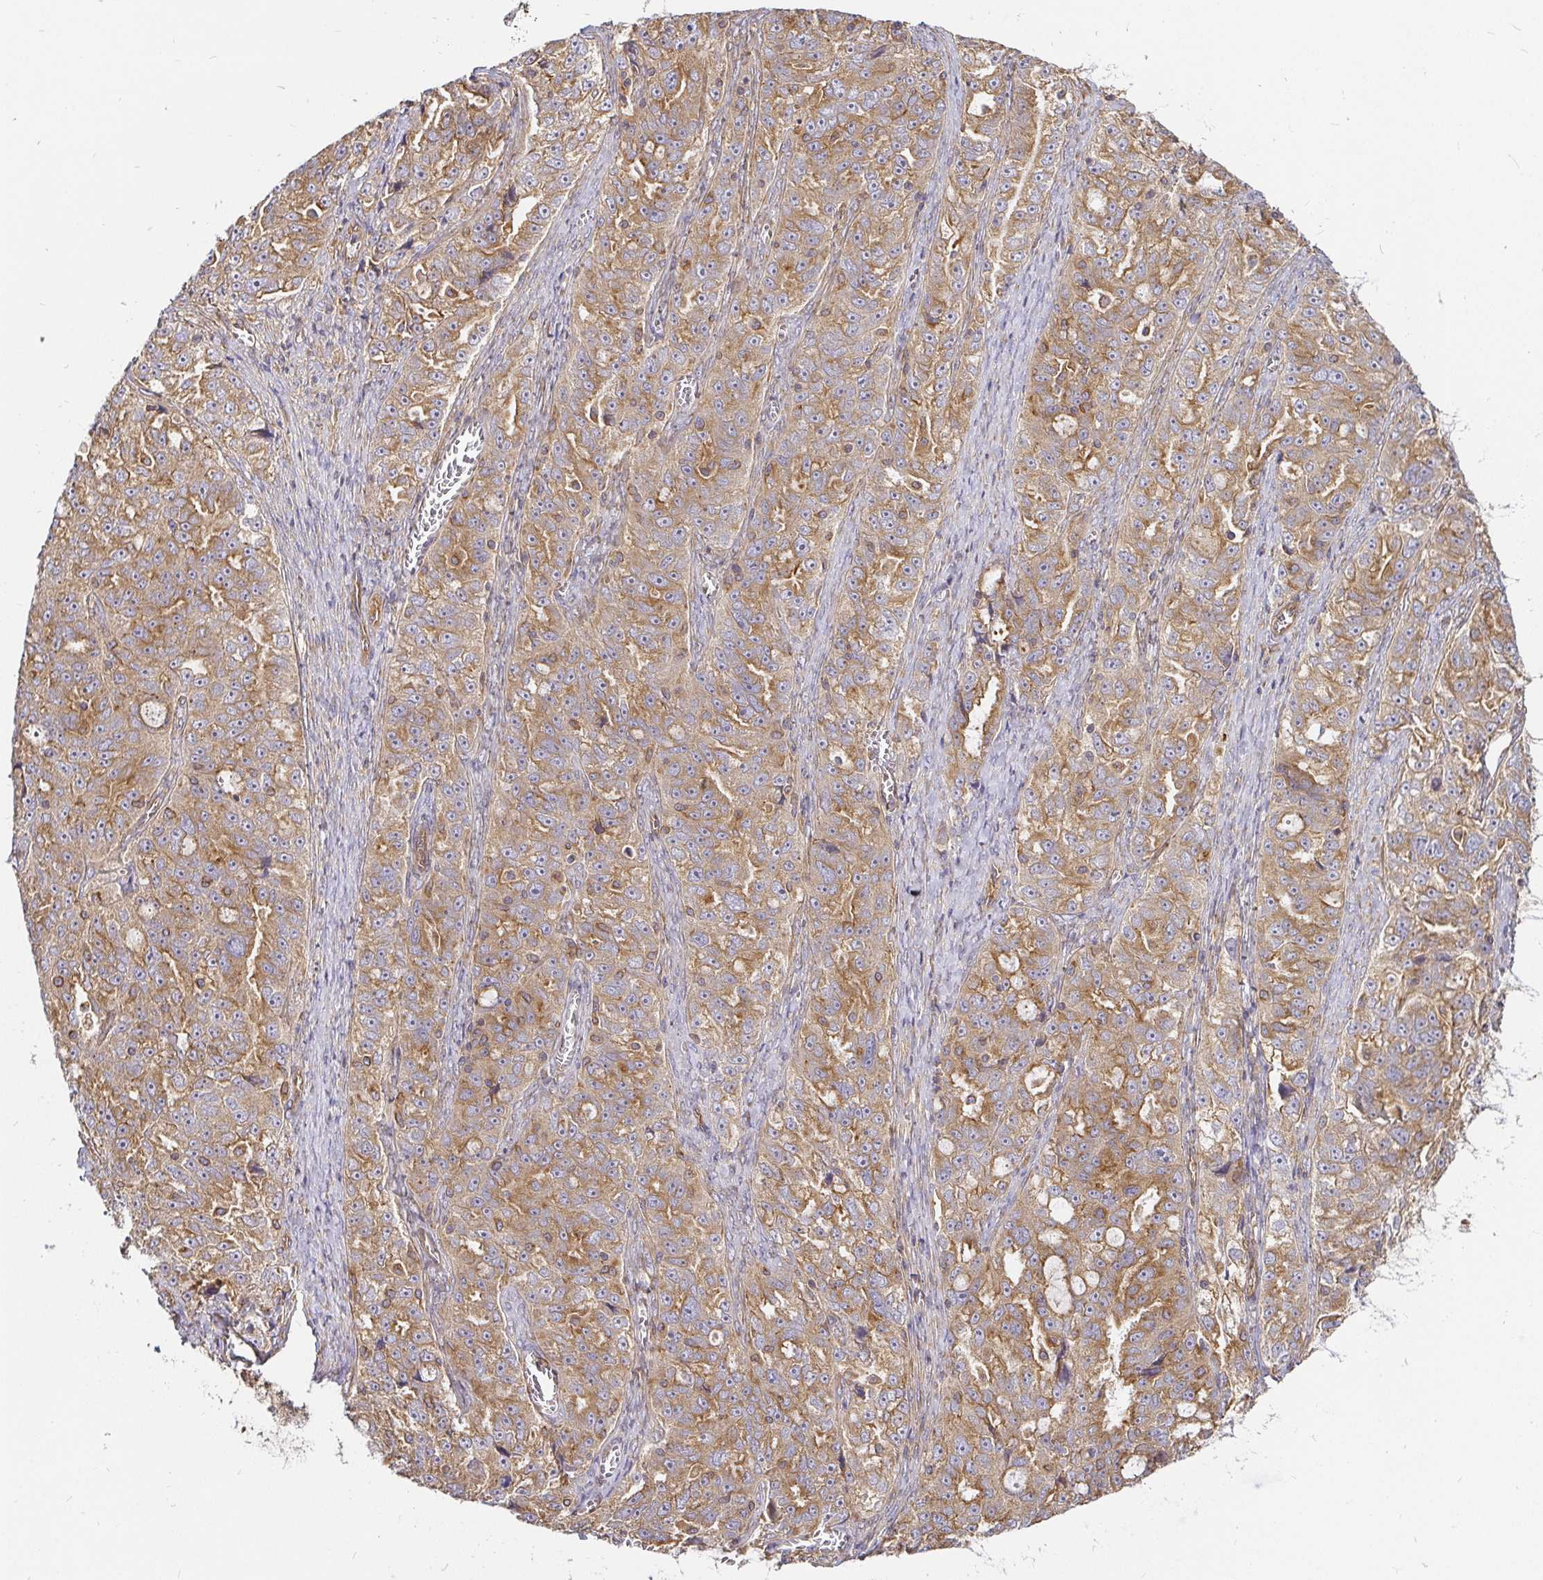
{"staining": {"intensity": "moderate", "quantity": ">75%", "location": "cytoplasmic/membranous"}, "tissue": "ovarian cancer", "cell_type": "Tumor cells", "image_type": "cancer", "snomed": [{"axis": "morphology", "description": "Cystadenocarcinoma, serous, NOS"}, {"axis": "topography", "description": "Ovary"}], "caption": "Human ovarian cancer (serous cystadenocarcinoma) stained for a protein (brown) shows moderate cytoplasmic/membranous positive staining in about >75% of tumor cells.", "gene": "KIF5B", "patient": {"sex": "female", "age": 51}}